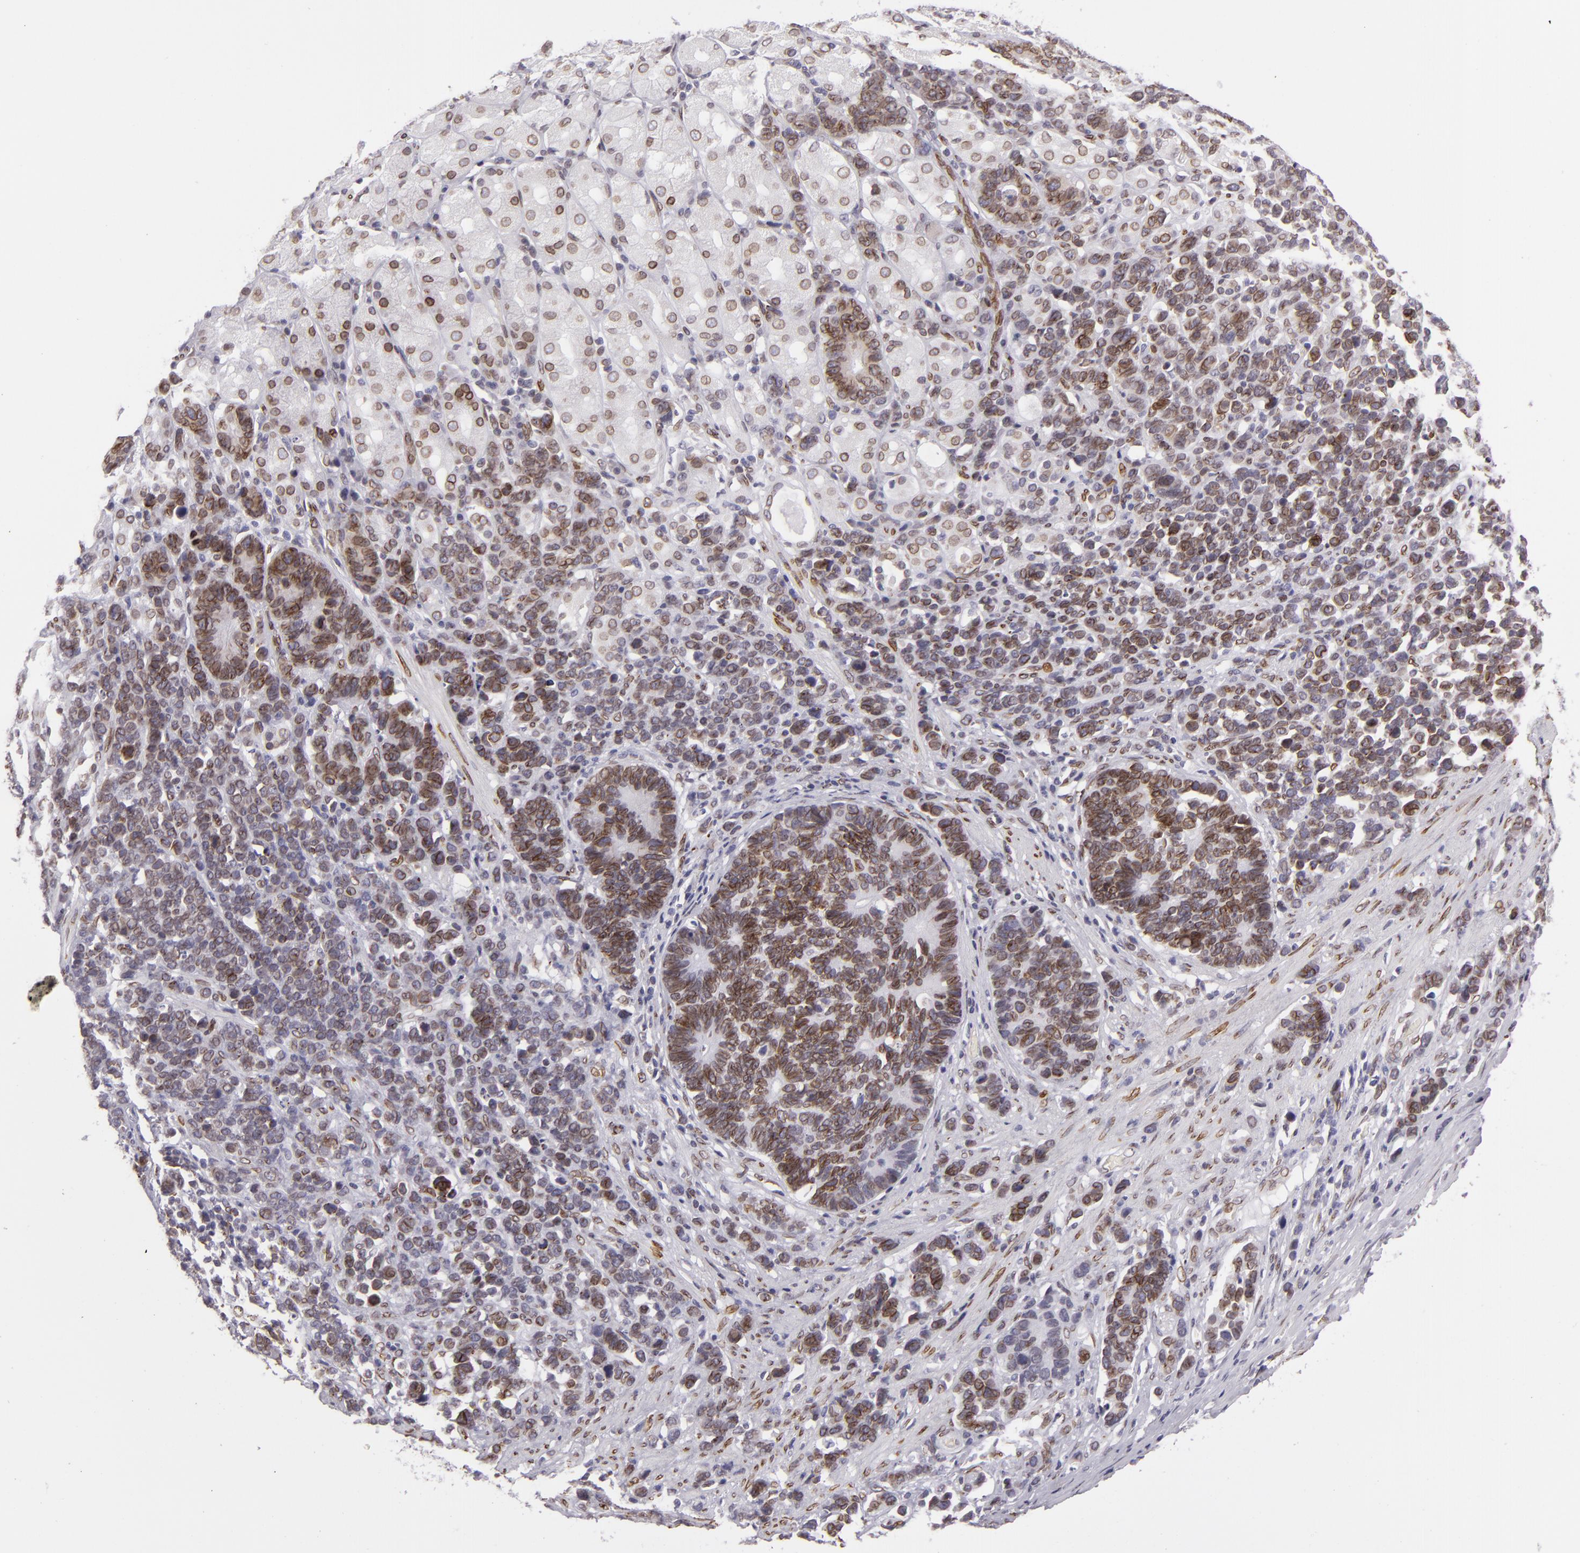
{"staining": {"intensity": "strong", "quantity": ">75%", "location": "nuclear"}, "tissue": "stomach cancer", "cell_type": "Tumor cells", "image_type": "cancer", "snomed": [{"axis": "morphology", "description": "Adenocarcinoma, NOS"}, {"axis": "topography", "description": "Stomach, upper"}], "caption": "DAB immunohistochemical staining of stomach cancer (adenocarcinoma) shows strong nuclear protein positivity in approximately >75% of tumor cells. The staining was performed using DAB (3,3'-diaminobenzidine) to visualize the protein expression in brown, while the nuclei were stained in blue with hematoxylin (Magnification: 20x).", "gene": "EMD", "patient": {"sex": "male", "age": 71}}